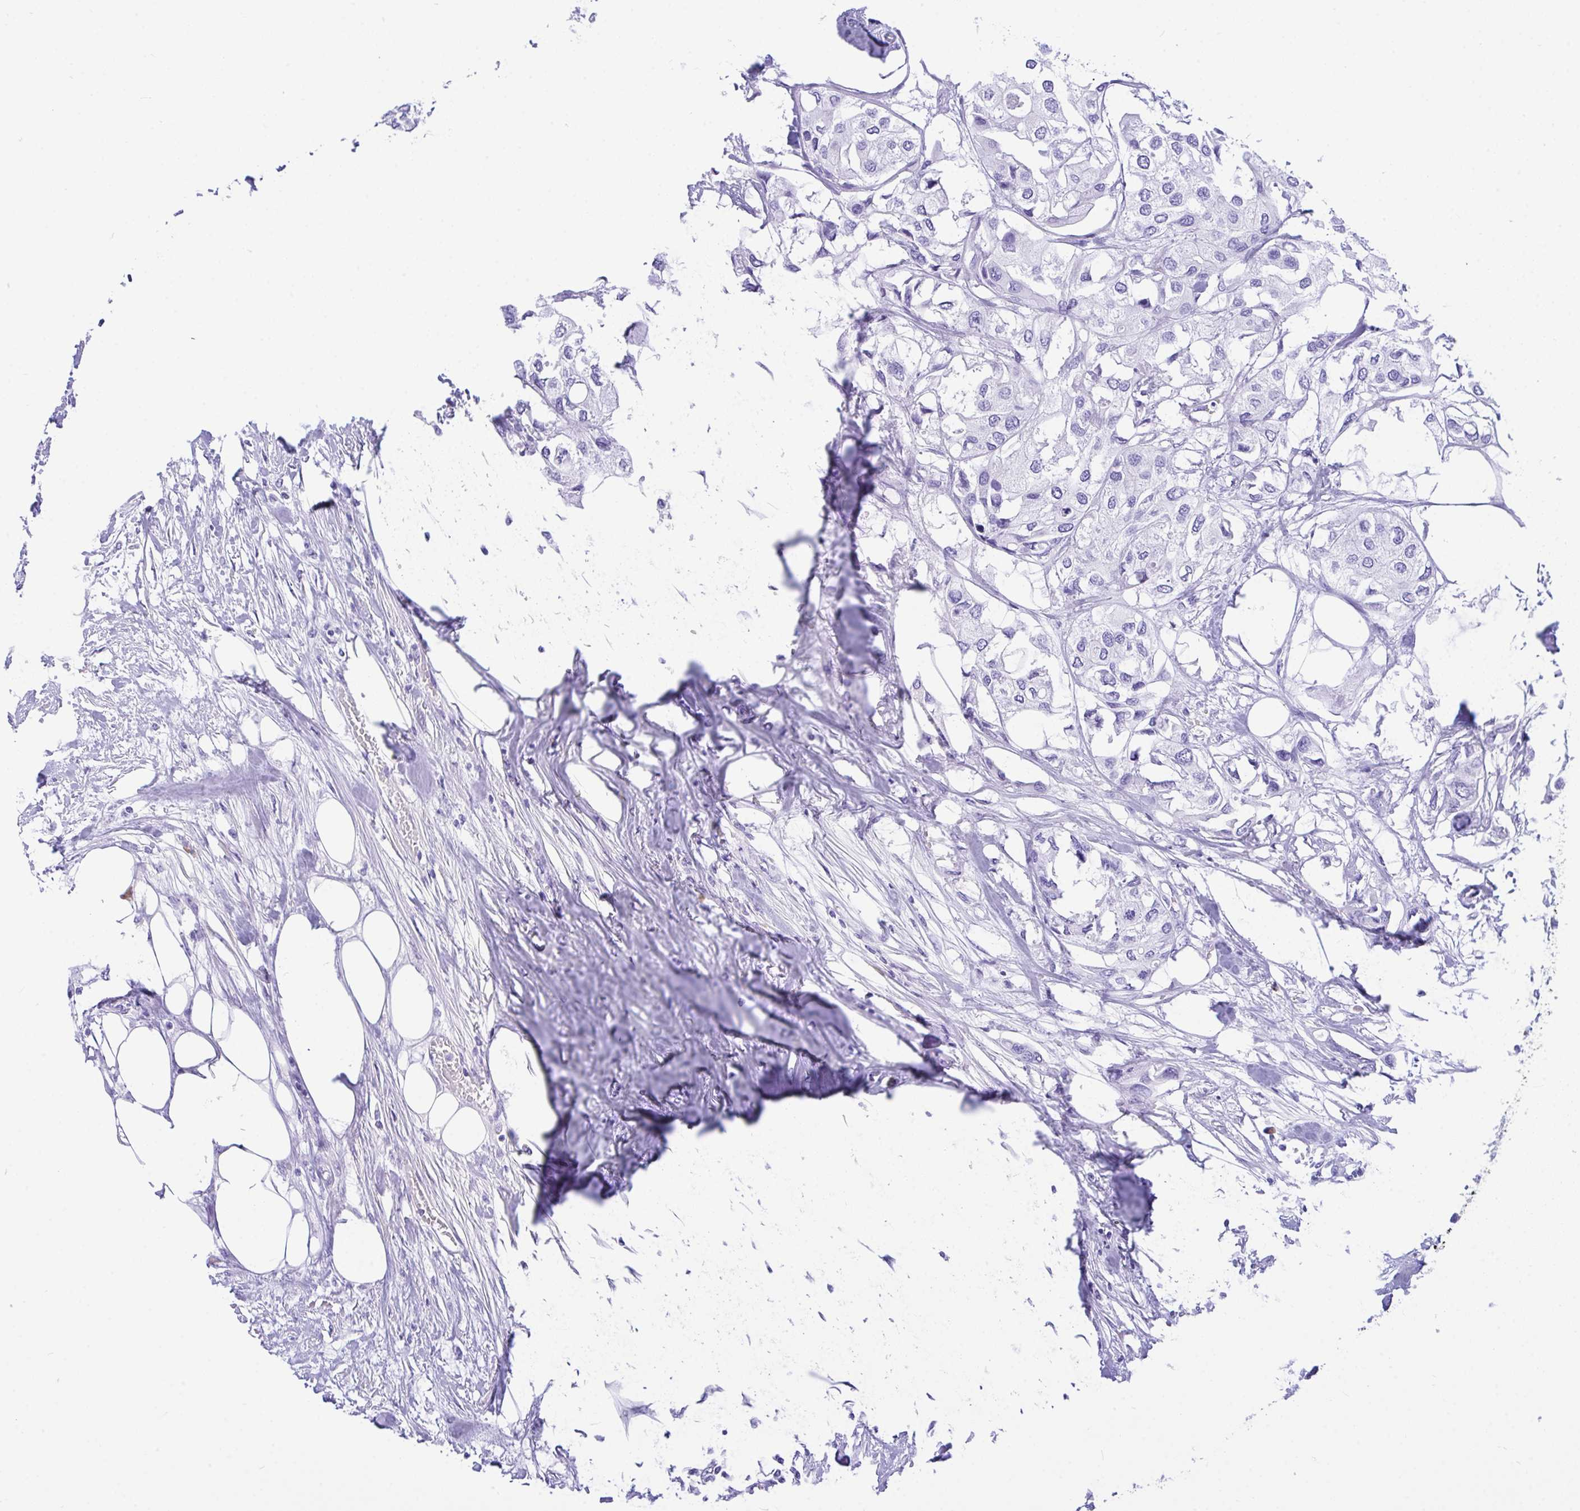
{"staining": {"intensity": "negative", "quantity": "none", "location": "none"}, "tissue": "urothelial cancer", "cell_type": "Tumor cells", "image_type": "cancer", "snomed": [{"axis": "morphology", "description": "Urothelial carcinoma, High grade"}, {"axis": "topography", "description": "Urinary bladder"}], "caption": "This is an IHC histopathology image of human urothelial cancer. There is no expression in tumor cells.", "gene": "BEST4", "patient": {"sex": "male", "age": 64}}